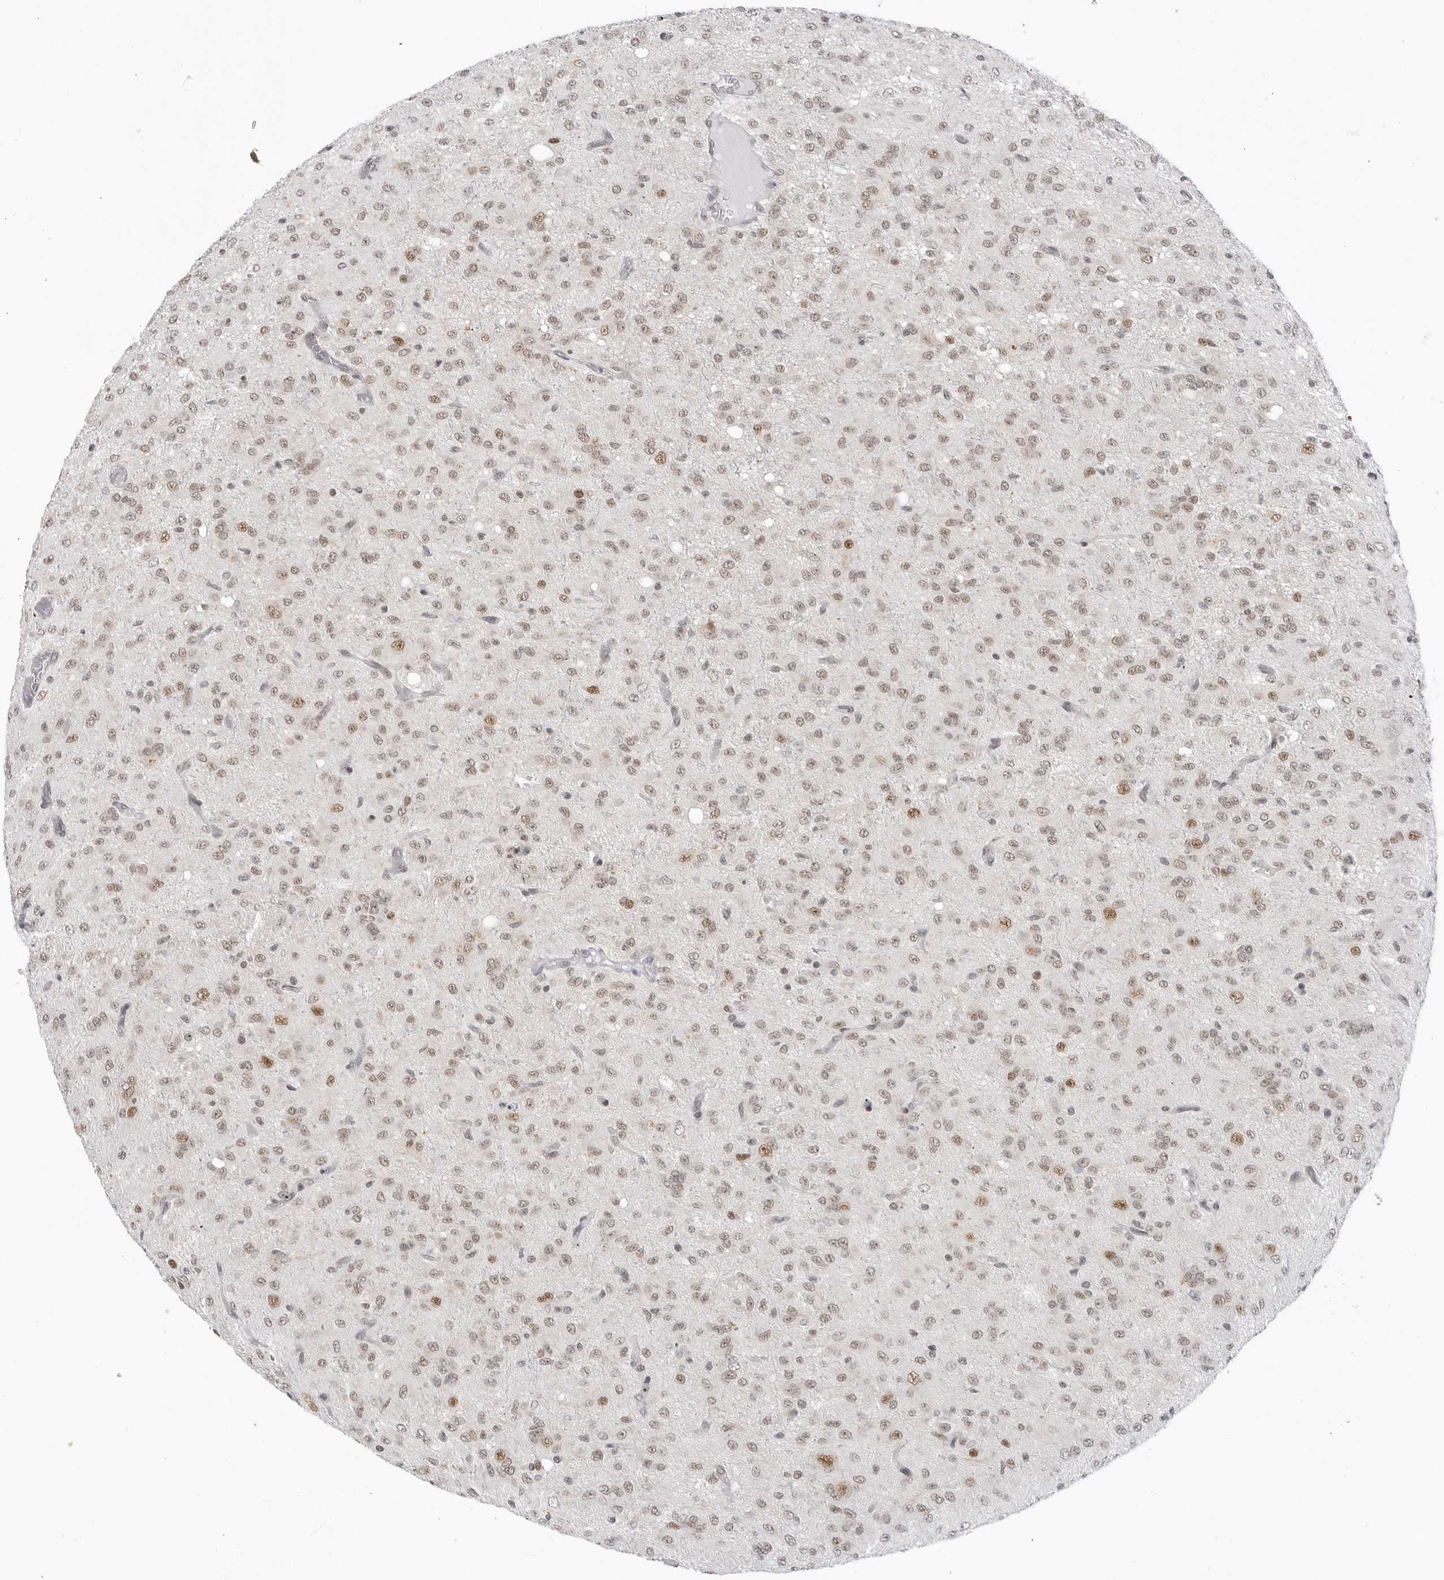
{"staining": {"intensity": "weak", "quantity": ">75%", "location": "nuclear"}, "tissue": "glioma", "cell_type": "Tumor cells", "image_type": "cancer", "snomed": [{"axis": "morphology", "description": "Glioma, malignant, High grade"}, {"axis": "topography", "description": "Brain"}], "caption": "IHC image of glioma stained for a protein (brown), which displays low levels of weak nuclear staining in approximately >75% of tumor cells.", "gene": "FOXK2", "patient": {"sex": "female", "age": 59}}